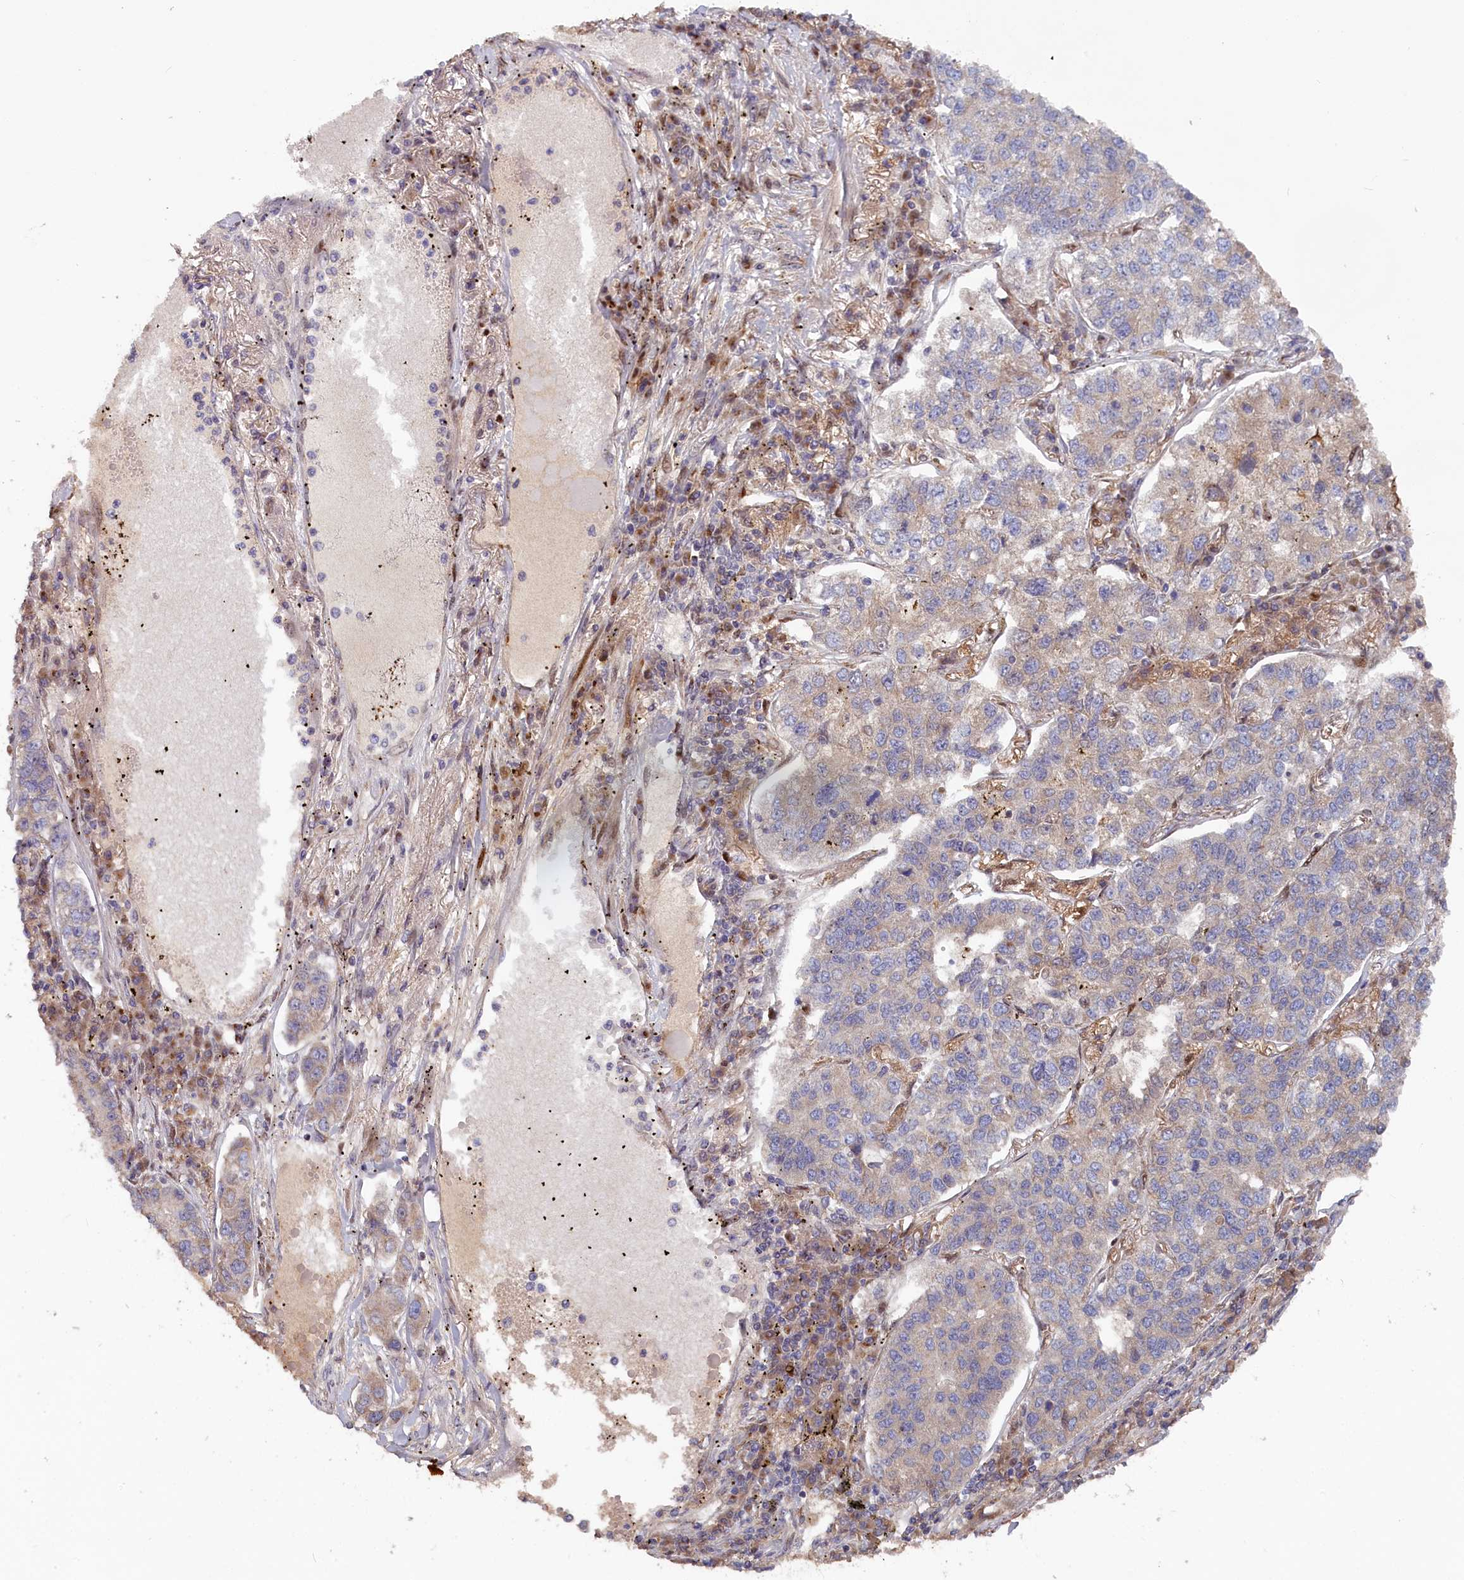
{"staining": {"intensity": "negative", "quantity": "none", "location": "none"}, "tissue": "lung cancer", "cell_type": "Tumor cells", "image_type": "cancer", "snomed": [{"axis": "morphology", "description": "Adenocarcinoma, NOS"}, {"axis": "topography", "description": "Lung"}], "caption": "An image of human lung adenocarcinoma is negative for staining in tumor cells.", "gene": "CHST12", "patient": {"sex": "male", "age": 49}}